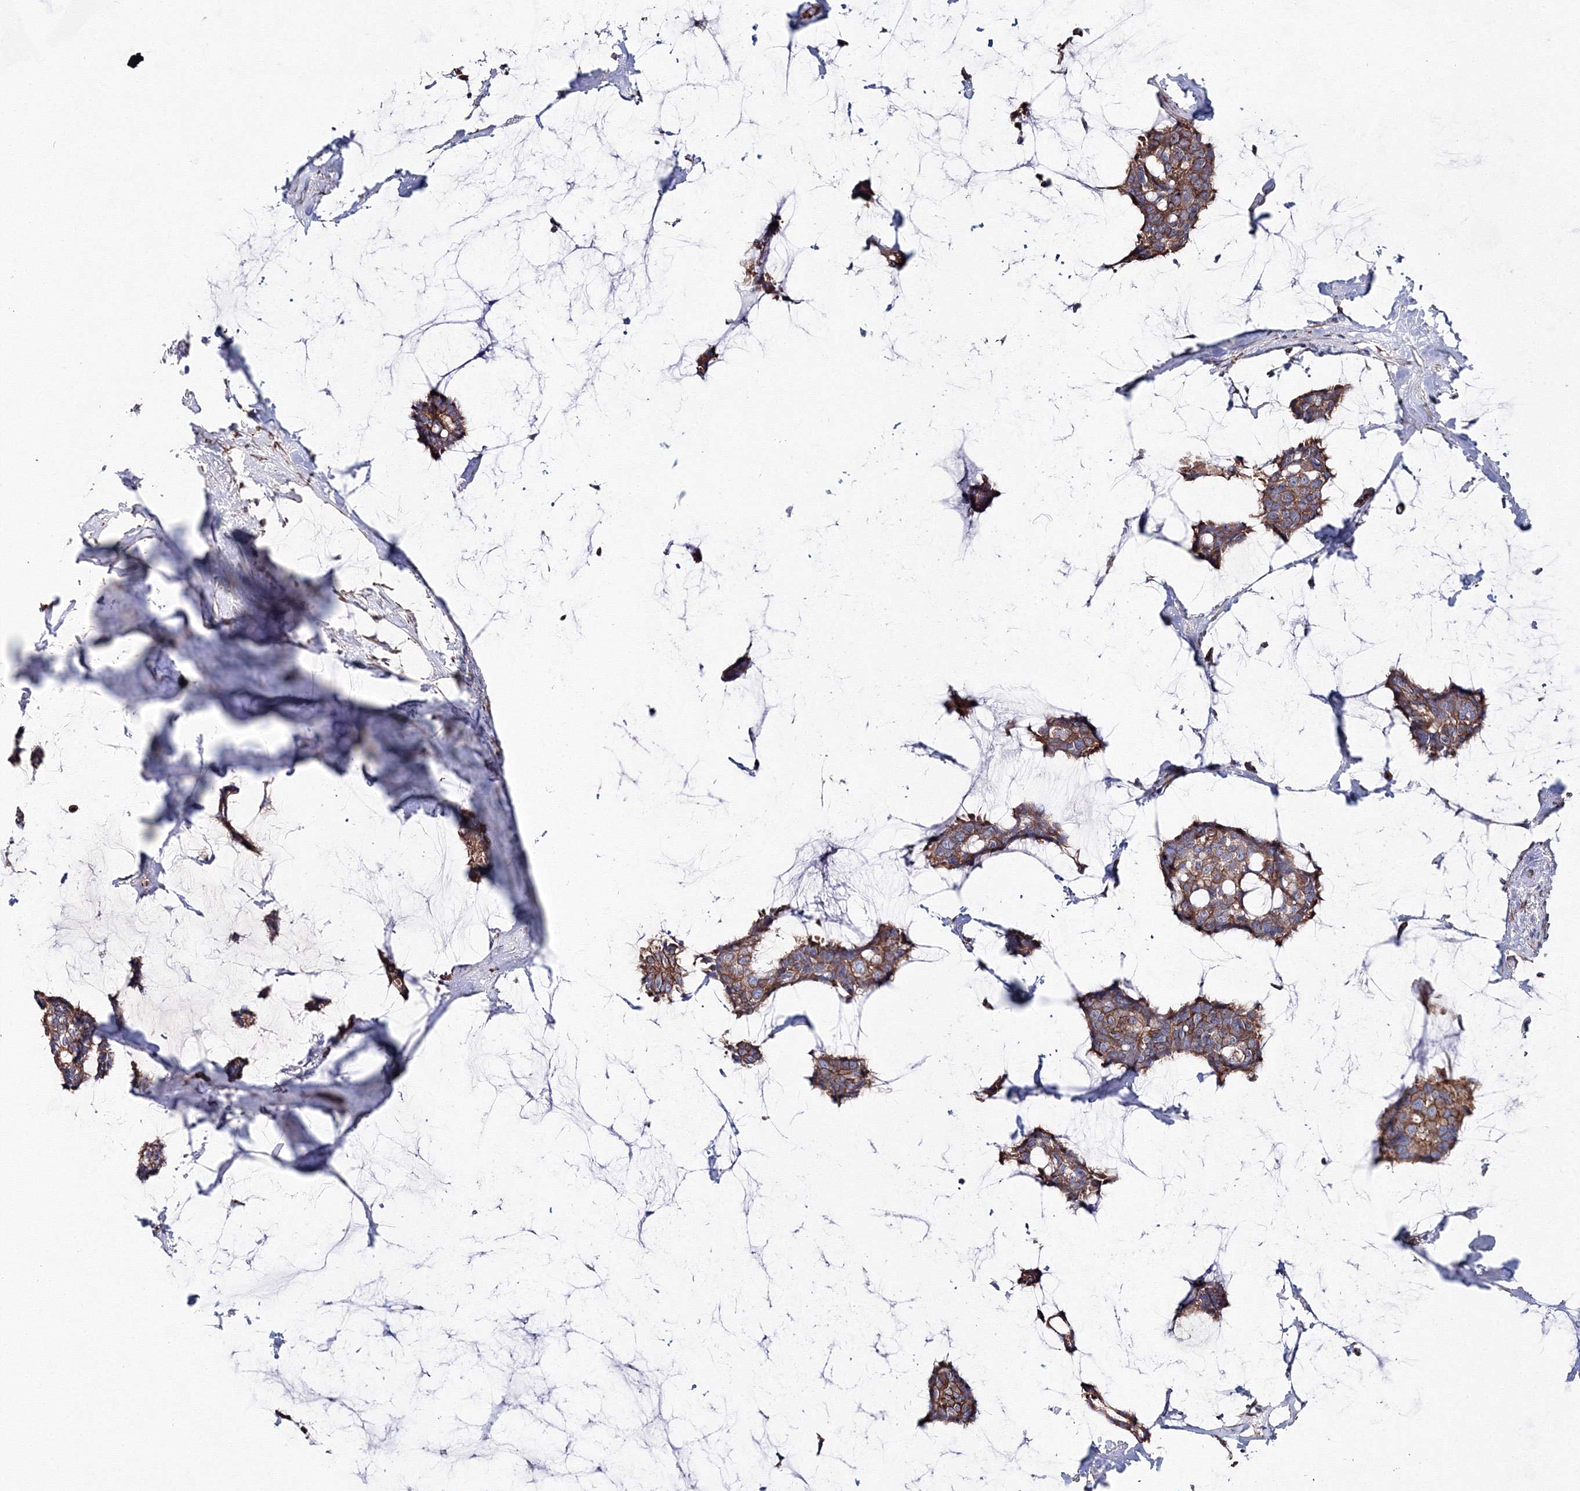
{"staining": {"intensity": "moderate", "quantity": ">75%", "location": "cytoplasmic/membranous"}, "tissue": "breast cancer", "cell_type": "Tumor cells", "image_type": "cancer", "snomed": [{"axis": "morphology", "description": "Duct carcinoma"}, {"axis": "topography", "description": "Breast"}], "caption": "High-power microscopy captured an IHC micrograph of breast cancer, revealing moderate cytoplasmic/membranous staining in about >75% of tumor cells.", "gene": "ANKRD37", "patient": {"sex": "female", "age": 93}}